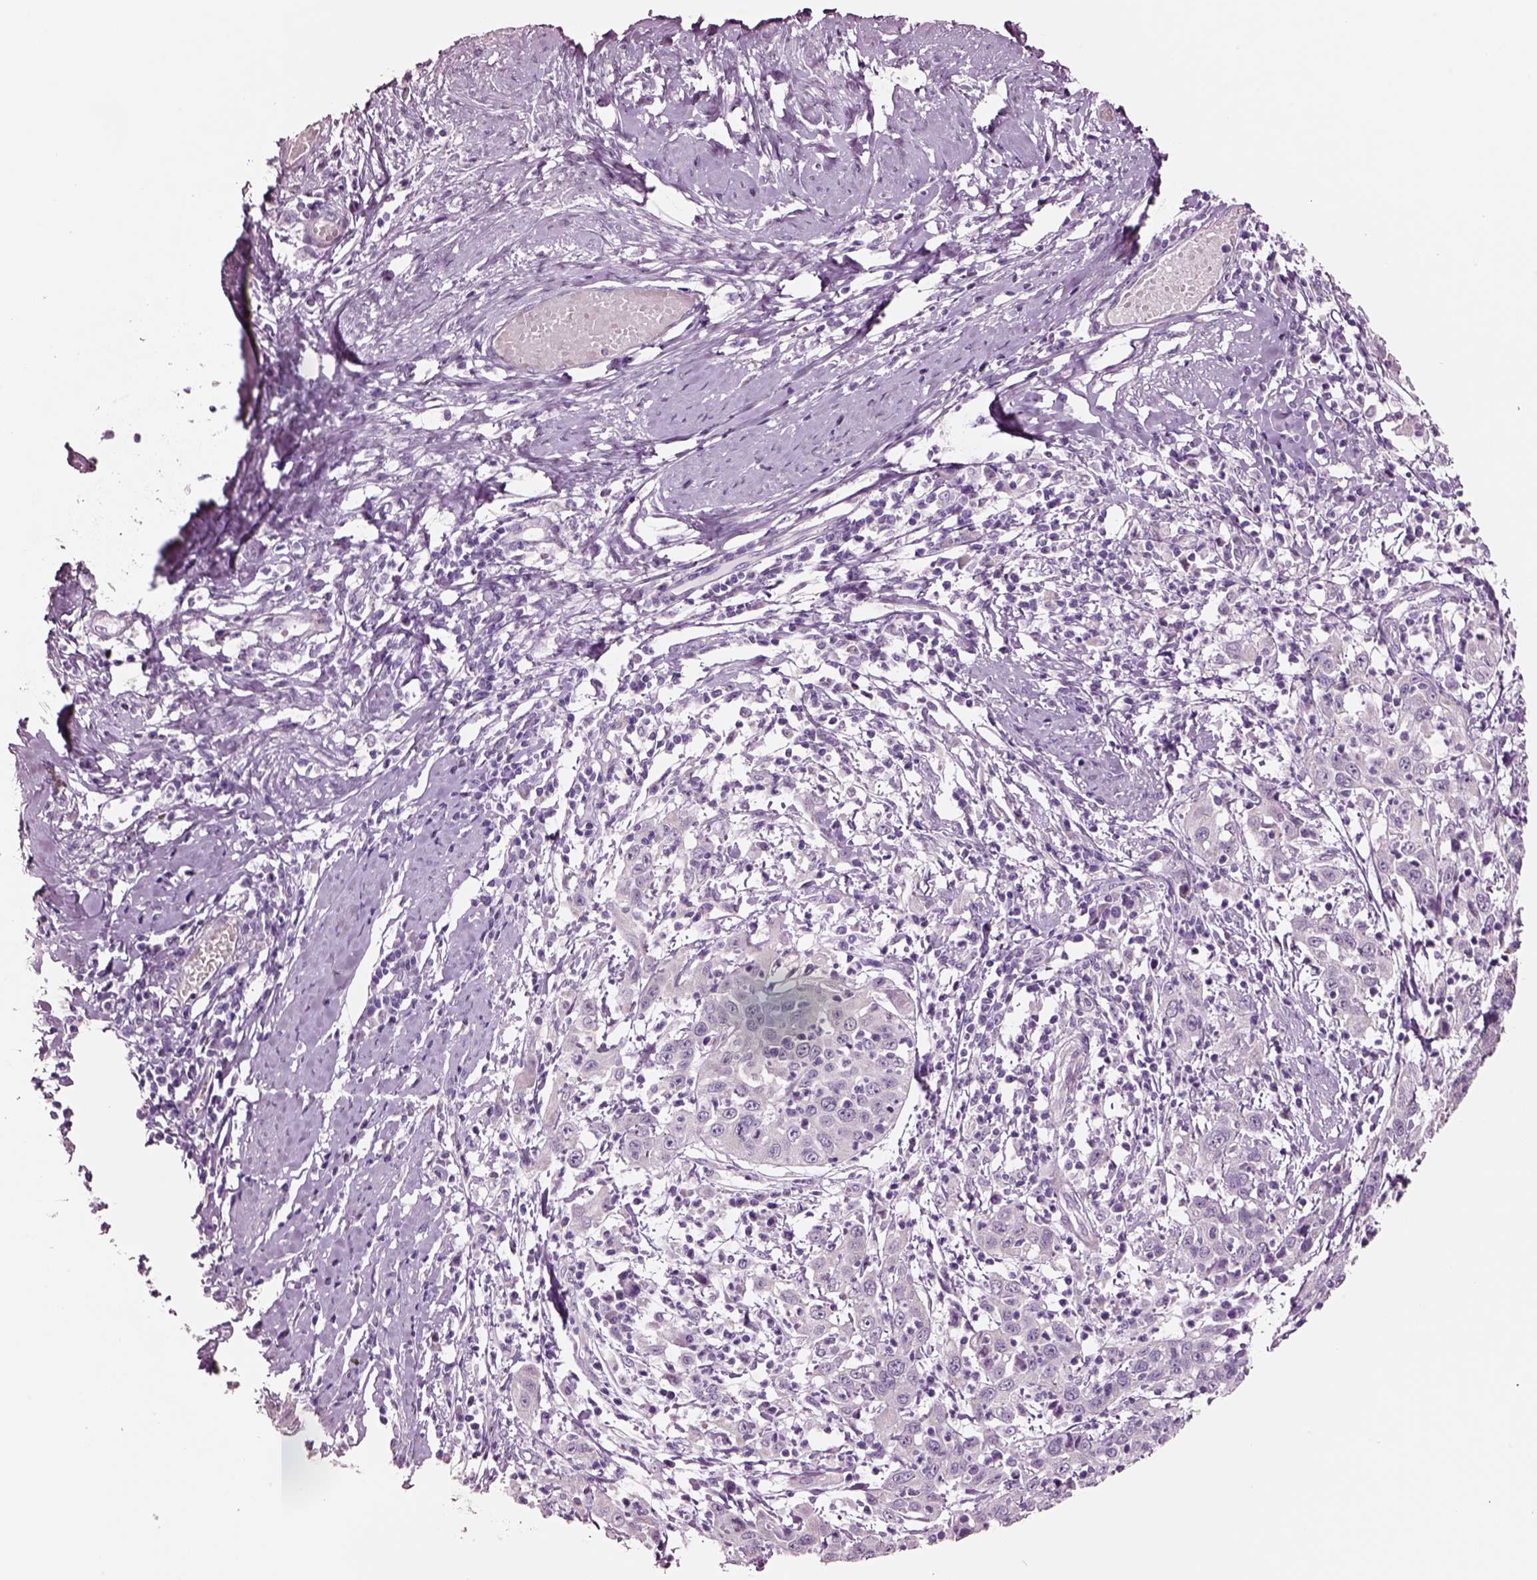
{"staining": {"intensity": "negative", "quantity": "none", "location": "none"}, "tissue": "cervical cancer", "cell_type": "Tumor cells", "image_type": "cancer", "snomed": [{"axis": "morphology", "description": "Squamous cell carcinoma, NOS"}, {"axis": "topography", "description": "Cervix"}], "caption": "Immunohistochemical staining of cervical cancer displays no significant positivity in tumor cells.", "gene": "SCML2", "patient": {"sex": "female", "age": 46}}